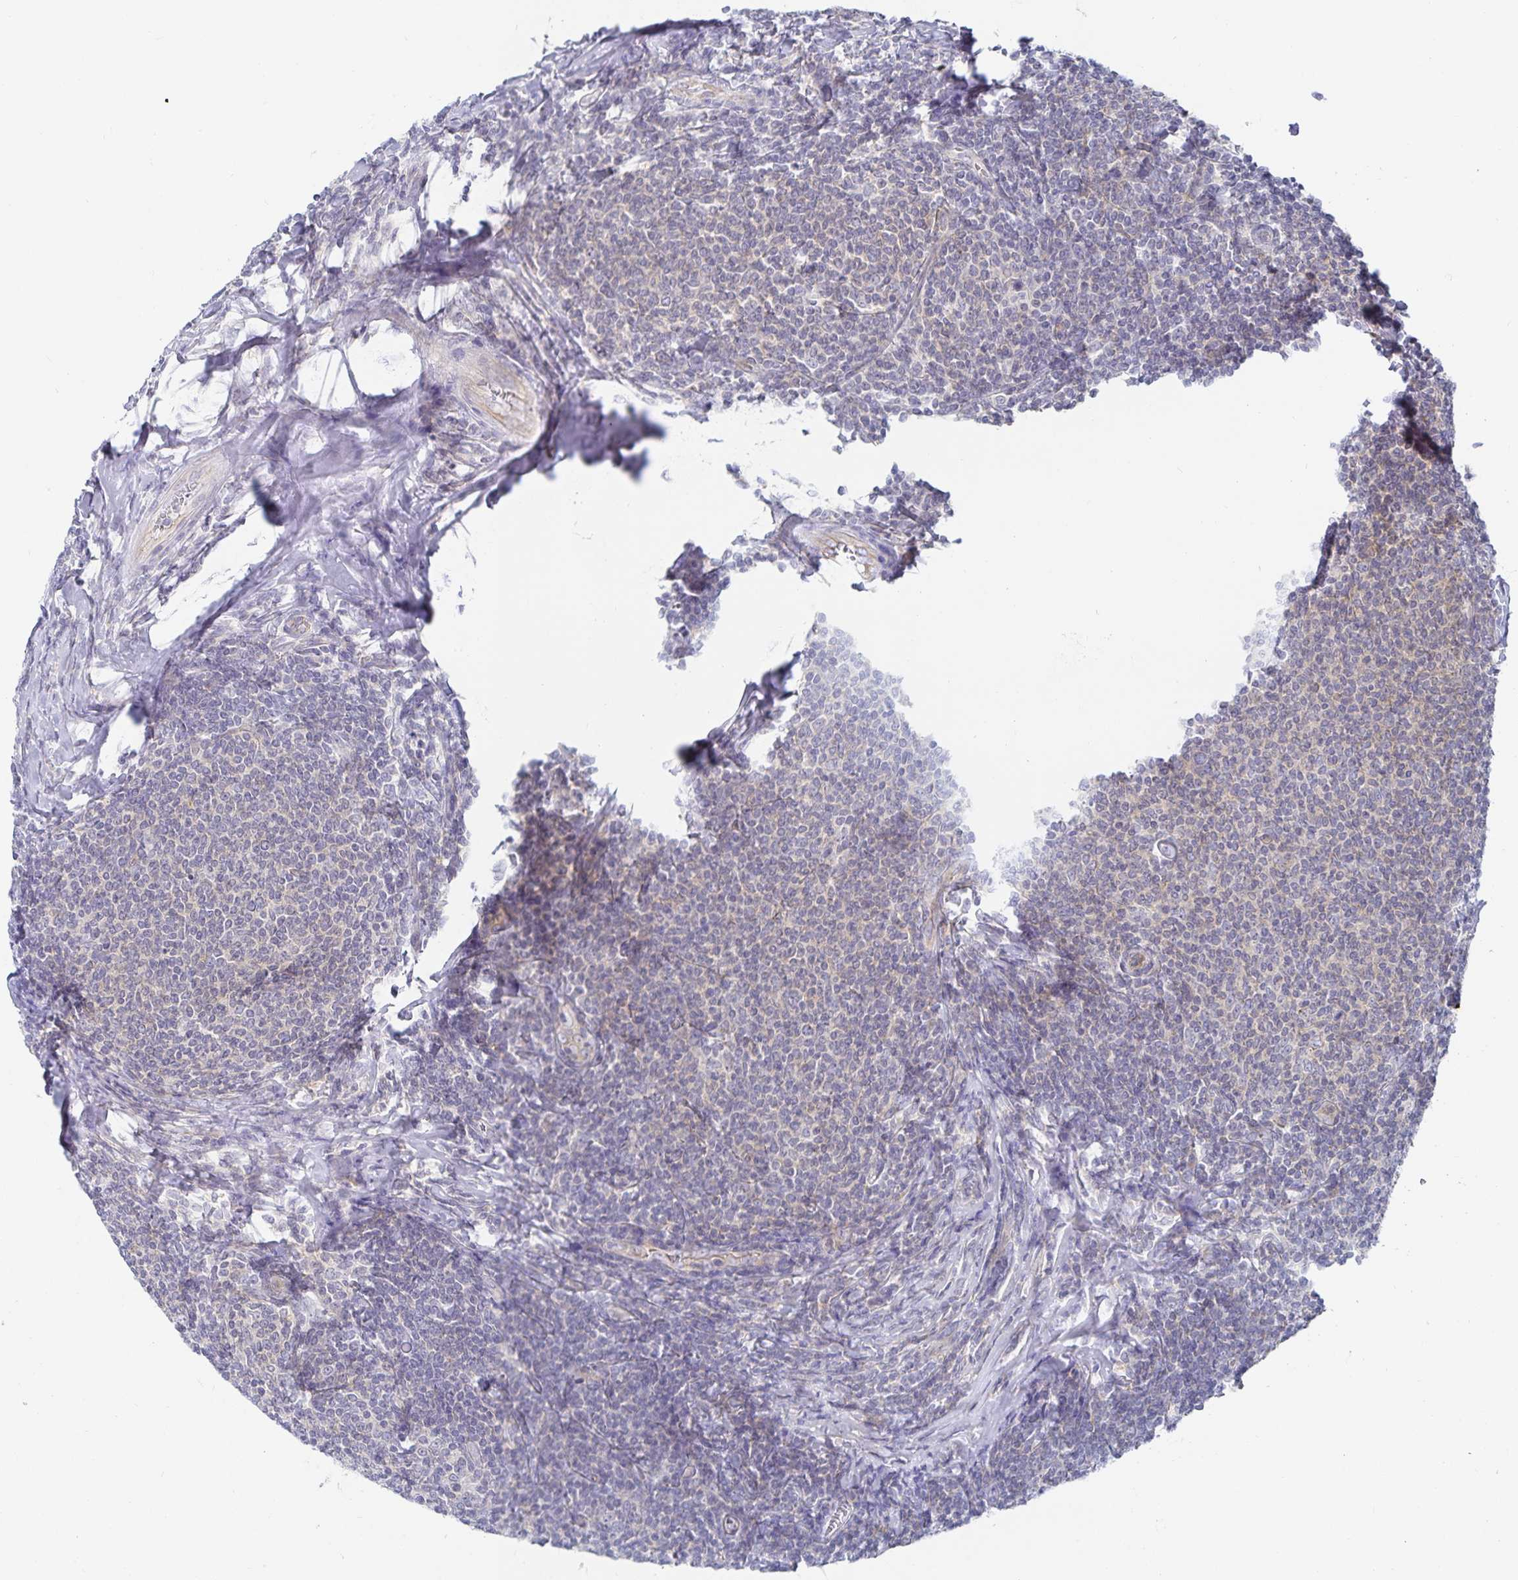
{"staining": {"intensity": "negative", "quantity": "none", "location": "none"}, "tissue": "lymphoma", "cell_type": "Tumor cells", "image_type": "cancer", "snomed": [{"axis": "morphology", "description": "Malignant lymphoma, non-Hodgkin's type, Low grade"}, {"axis": "topography", "description": "Lymph node"}], "caption": "Human lymphoma stained for a protein using IHC exhibits no expression in tumor cells.", "gene": "SFTPA1", "patient": {"sex": "male", "age": 52}}